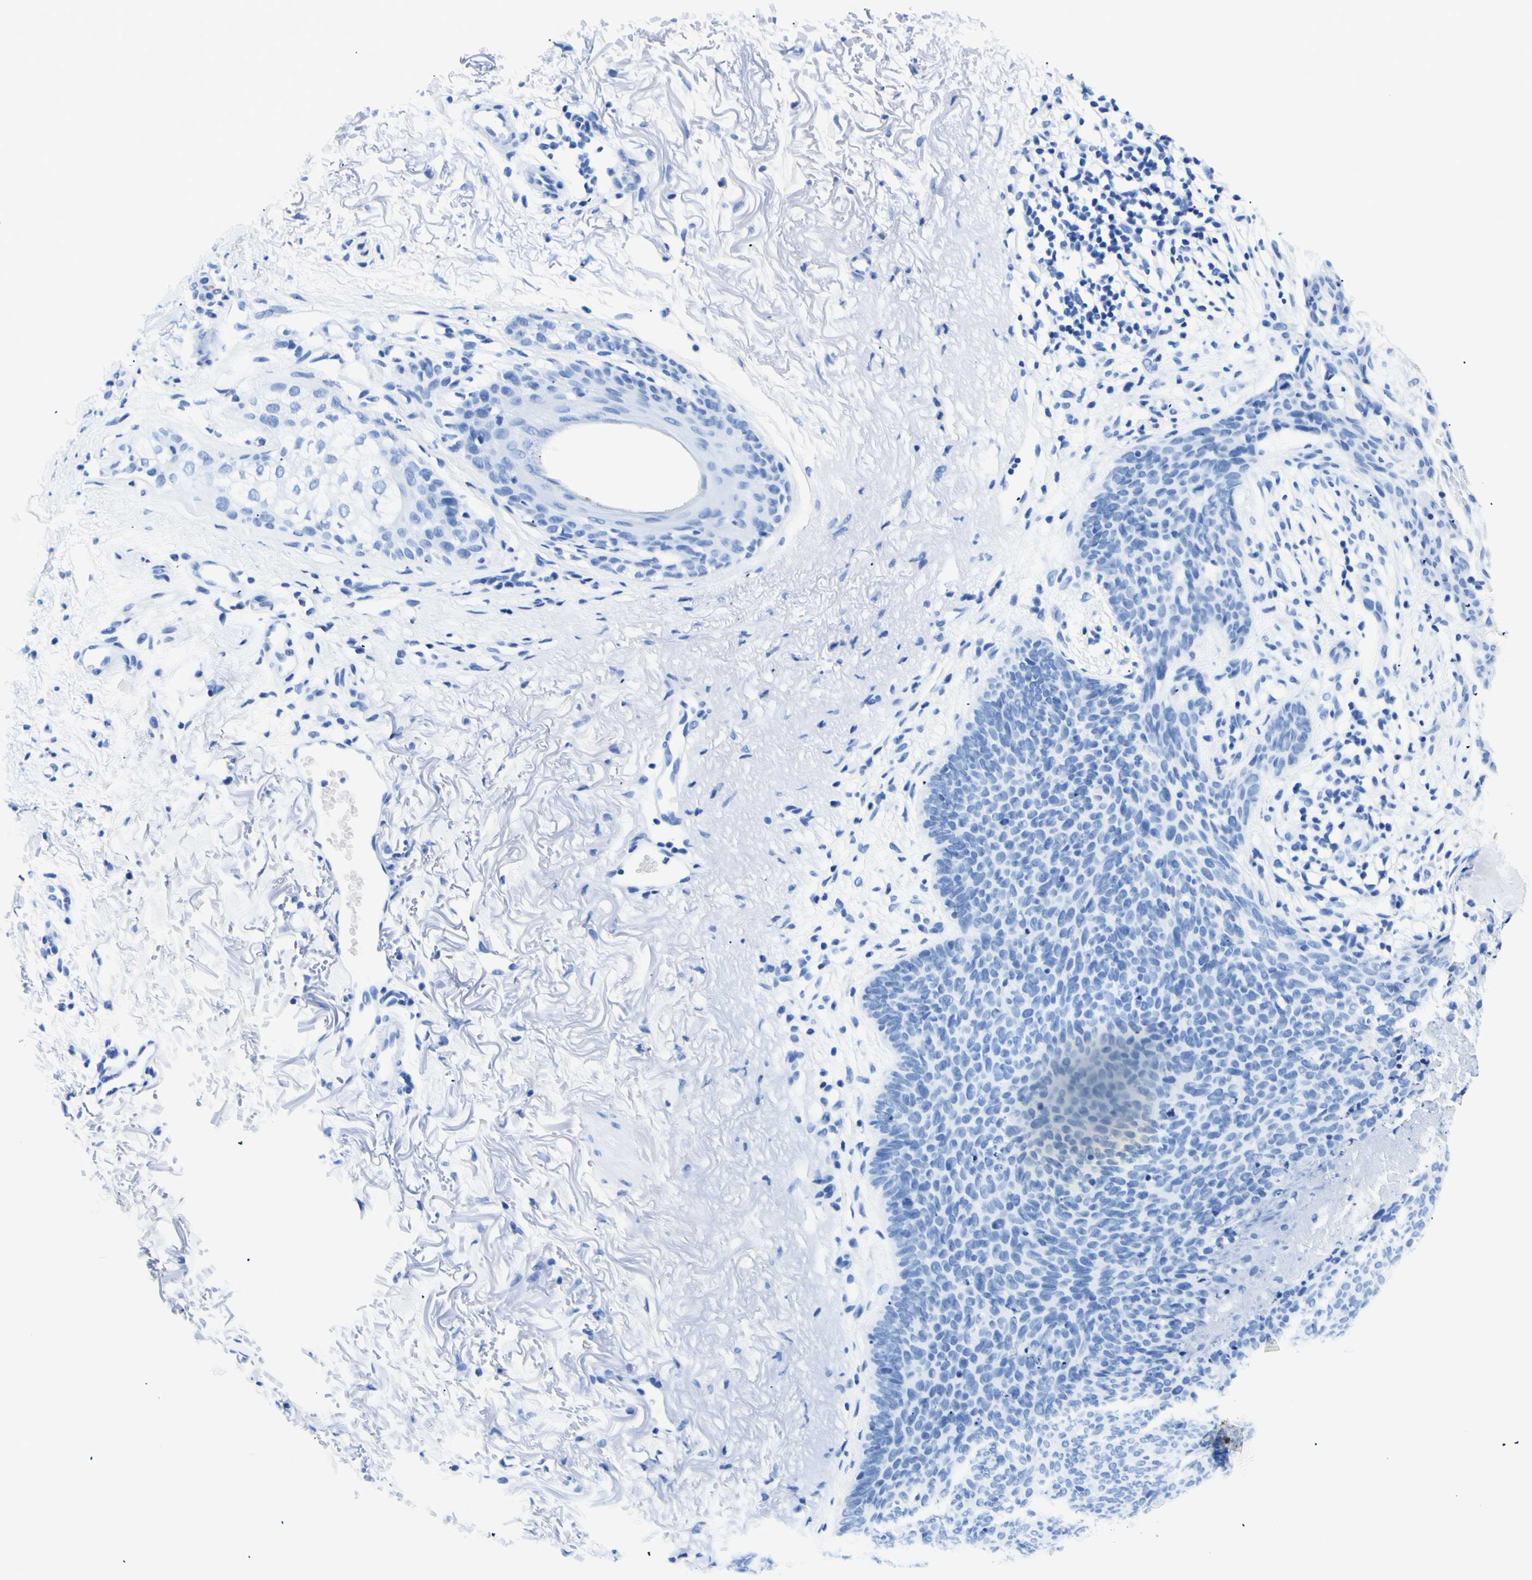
{"staining": {"intensity": "negative", "quantity": "none", "location": "none"}, "tissue": "skin cancer", "cell_type": "Tumor cells", "image_type": "cancer", "snomed": [{"axis": "morphology", "description": "Normal tissue, NOS"}, {"axis": "morphology", "description": "Basal cell carcinoma"}, {"axis": "topography", "description": "Skin"}], "caption": "This is an immunohistochemistry photomicrograph of basal cell carcinoma (skin). There is no positivity in tumor cells.", "gene": "MYH2", "patient": {"sex": "female", "age": 70}}